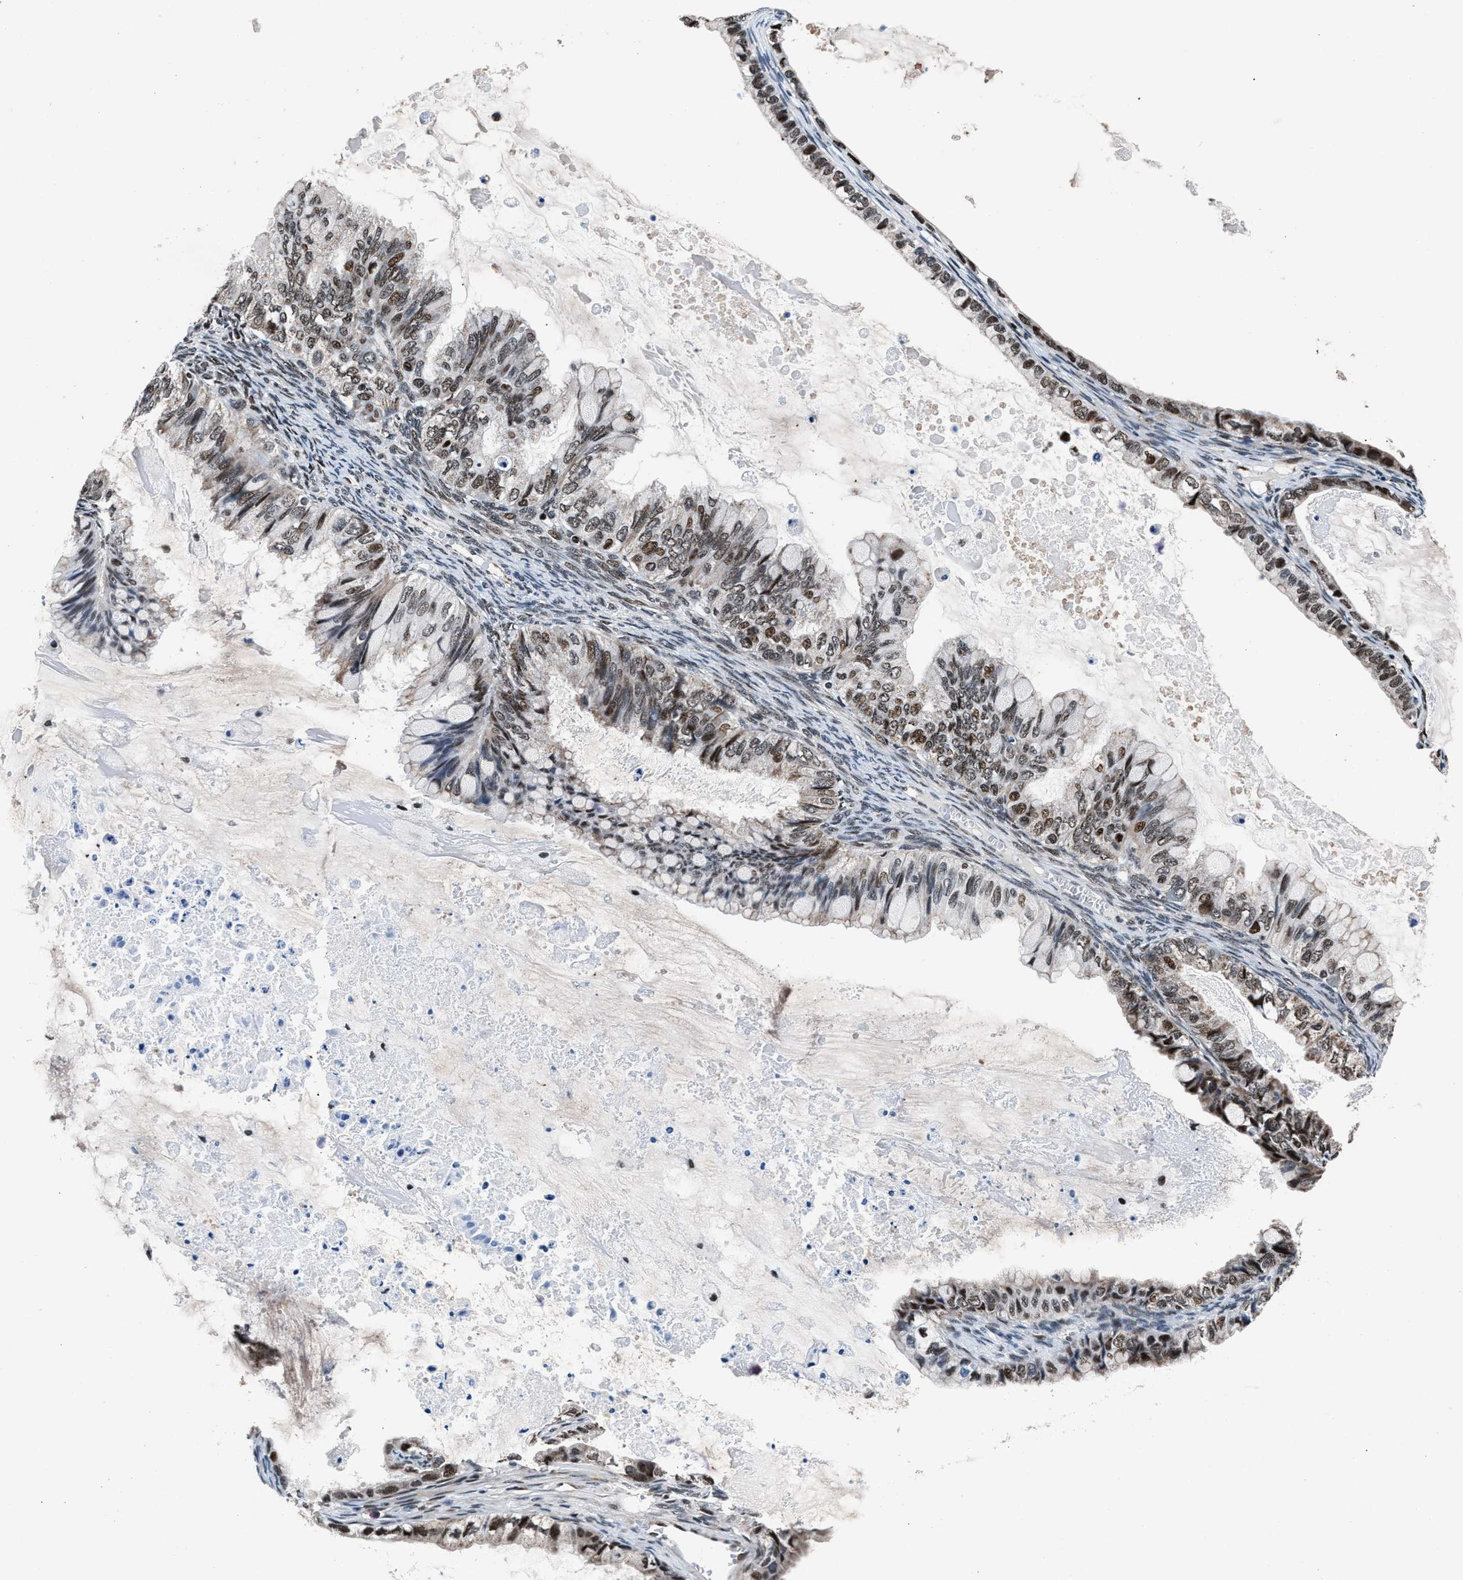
{"staining": {"intensity": "weak", "quantity": ">75%", "location": "nuclear"}, "tissue": "ovarian cancer", "cell_type": "Tumor cells", "image_type": "cancer", "snomed": [{"axis": "morphology", "description": "Cystadenocarcinoma, mucinous, NOS"}, {"axis": "topography", "description": "Ovary"}], "caption": "Brown immunohistochemical staining in ovarian cancer reveals weak nuclear expression in approximately >75% of tumor cells.", "gene": "PRRC2B", "patient": {"sex": "female", "age": 80}}